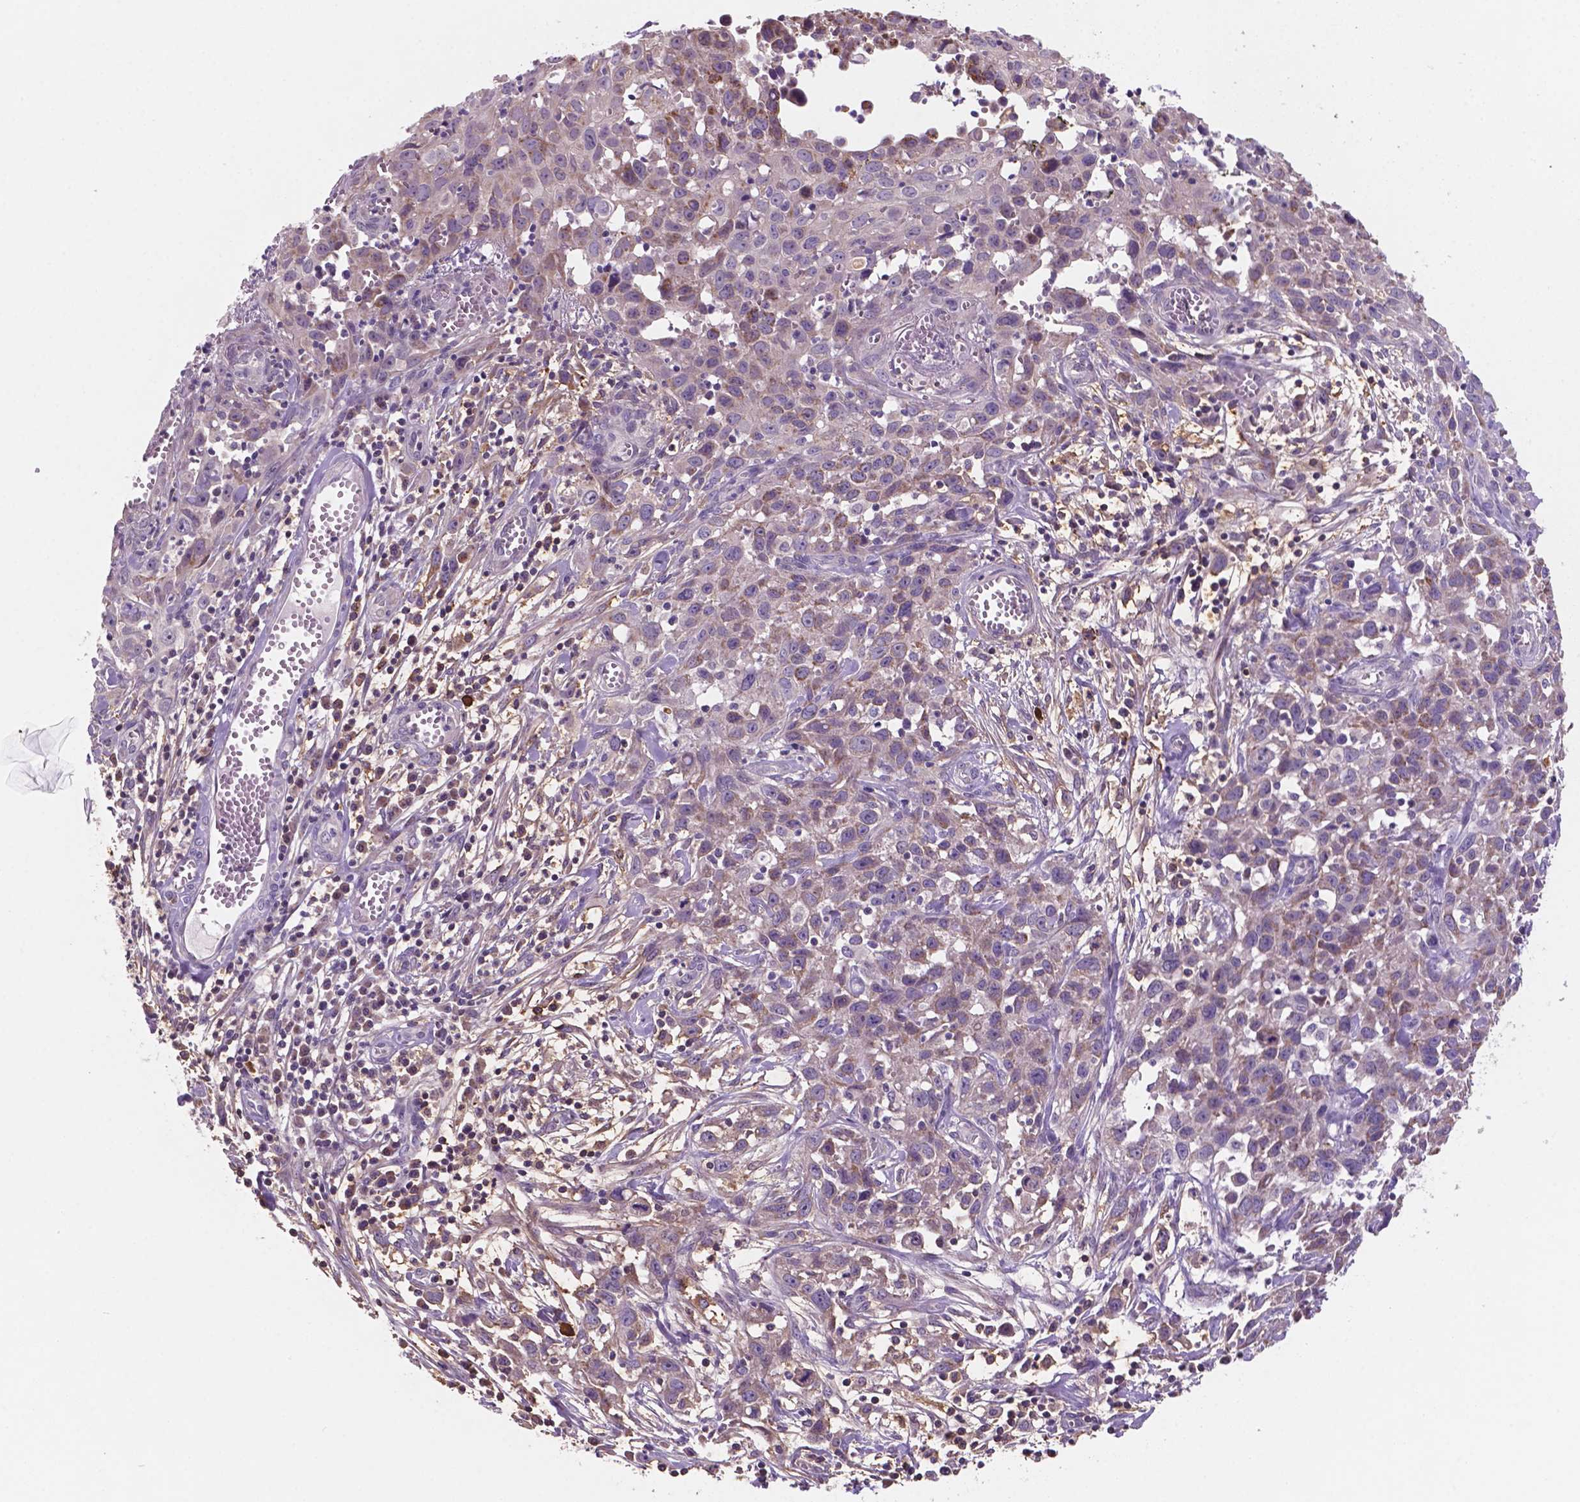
{"staining": {"intensity": "negative", "quantity": "none", "location": "none"}, "tissue": "cervical cancer", "cell_type": "Tumor cells", "image_type": "cancer", "snomed": [{"axis": "morphology", "description": "Squamous cell carcinoma, NOS"}, {"axis": "topography", "description": "Cervix"}], "caption": "This photomicrograph is of cervical cancer (squamous cell carcinoma) stained with immunohistochemistry (IHC) to label a protein in brown with the nuclei are counter-stained blue. There is no expression in tumor cells.", "gene": "MKRN2OS", "patient": {"sex": "female", "age": 38}}